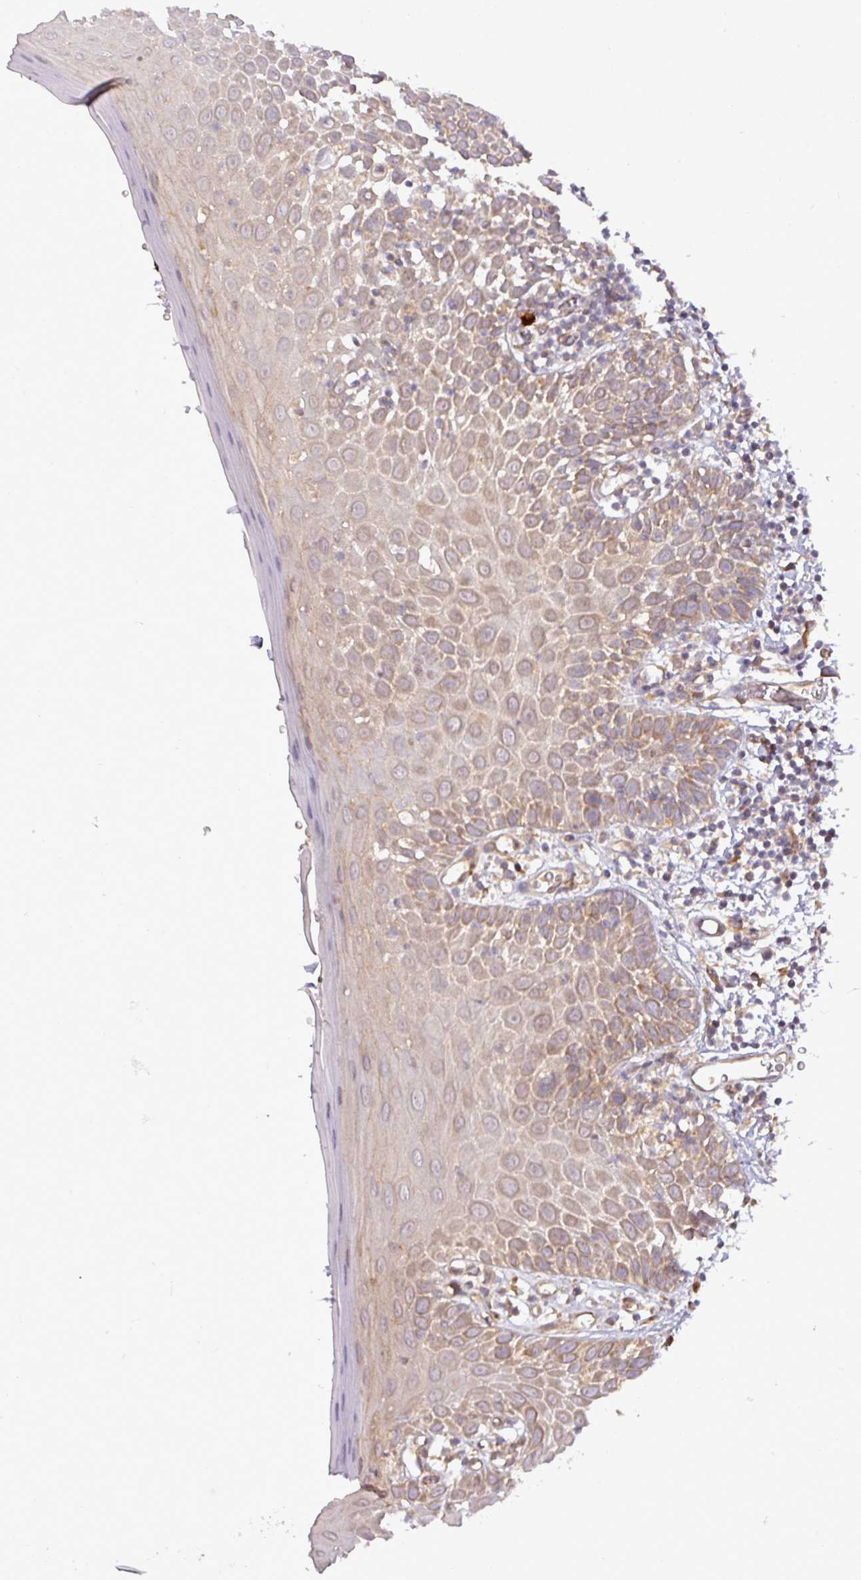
{"staining": {"intensity": "weak", "quantity": ">75%", "location": "cytoplasmic/membranous"}, "tissue": "oral mucosa", "cell_type": "Squamous epithelial cells", "image_type": "normal", "snomed": [{"axis": "morphology", "description": "Normal tissue, NOS"}, {"axis": "morphology", "description": "Squamous cell carcinoma, NOS"}, {"axis": "topography", "description": "Oral tissue"}, {"axis": "topography", "description": "Tounge, NOS"}, {"axis": "topography", "description": "Head-Neck"}], "caption": "This is an image of immunohistochemistry (IHC) staining of normal oral mucosa, which shows weak staining in the cytoplasmic/membranous of squamous epithelial cells.", "gene": "FAM222B", "patient": {"sex": "male", "age": 76}}